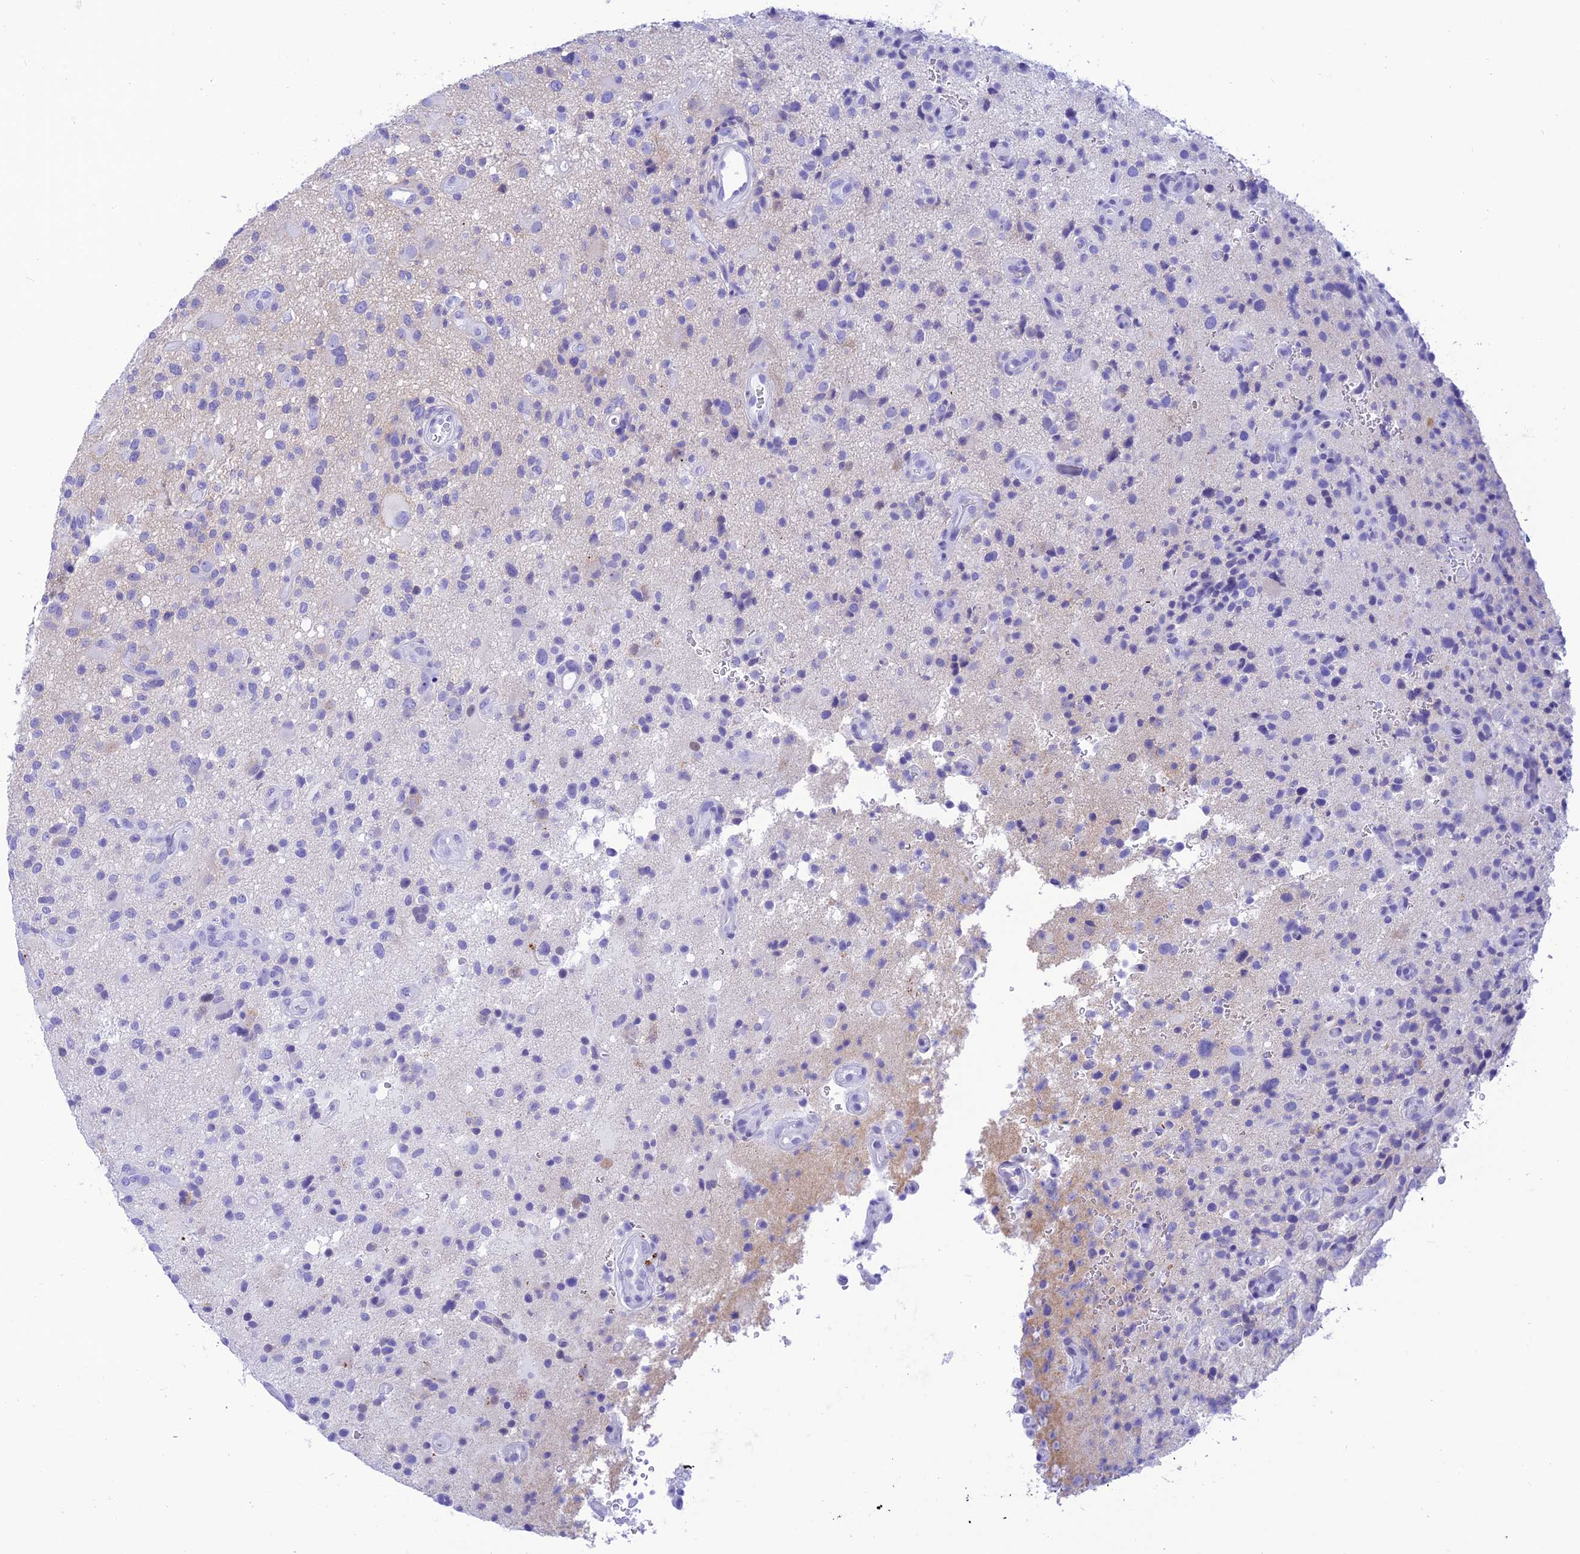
{"staining": {"intensity": "negative", "quantity": "none", "location": "none"}, "tissue": "glioma", "cell_type": "Tumor cells", "image_type": "cancer", "snomed": [{"axis": "morphology", "description": "Glioma, malignant, High grade"}, {"axis": "topography", "description": "Brain"}], "caption": "The photomicrograph displays no staining of tumor cells in glioma.", "gene": "PRNP", "patient": {"sex": "male", "age": 47}}